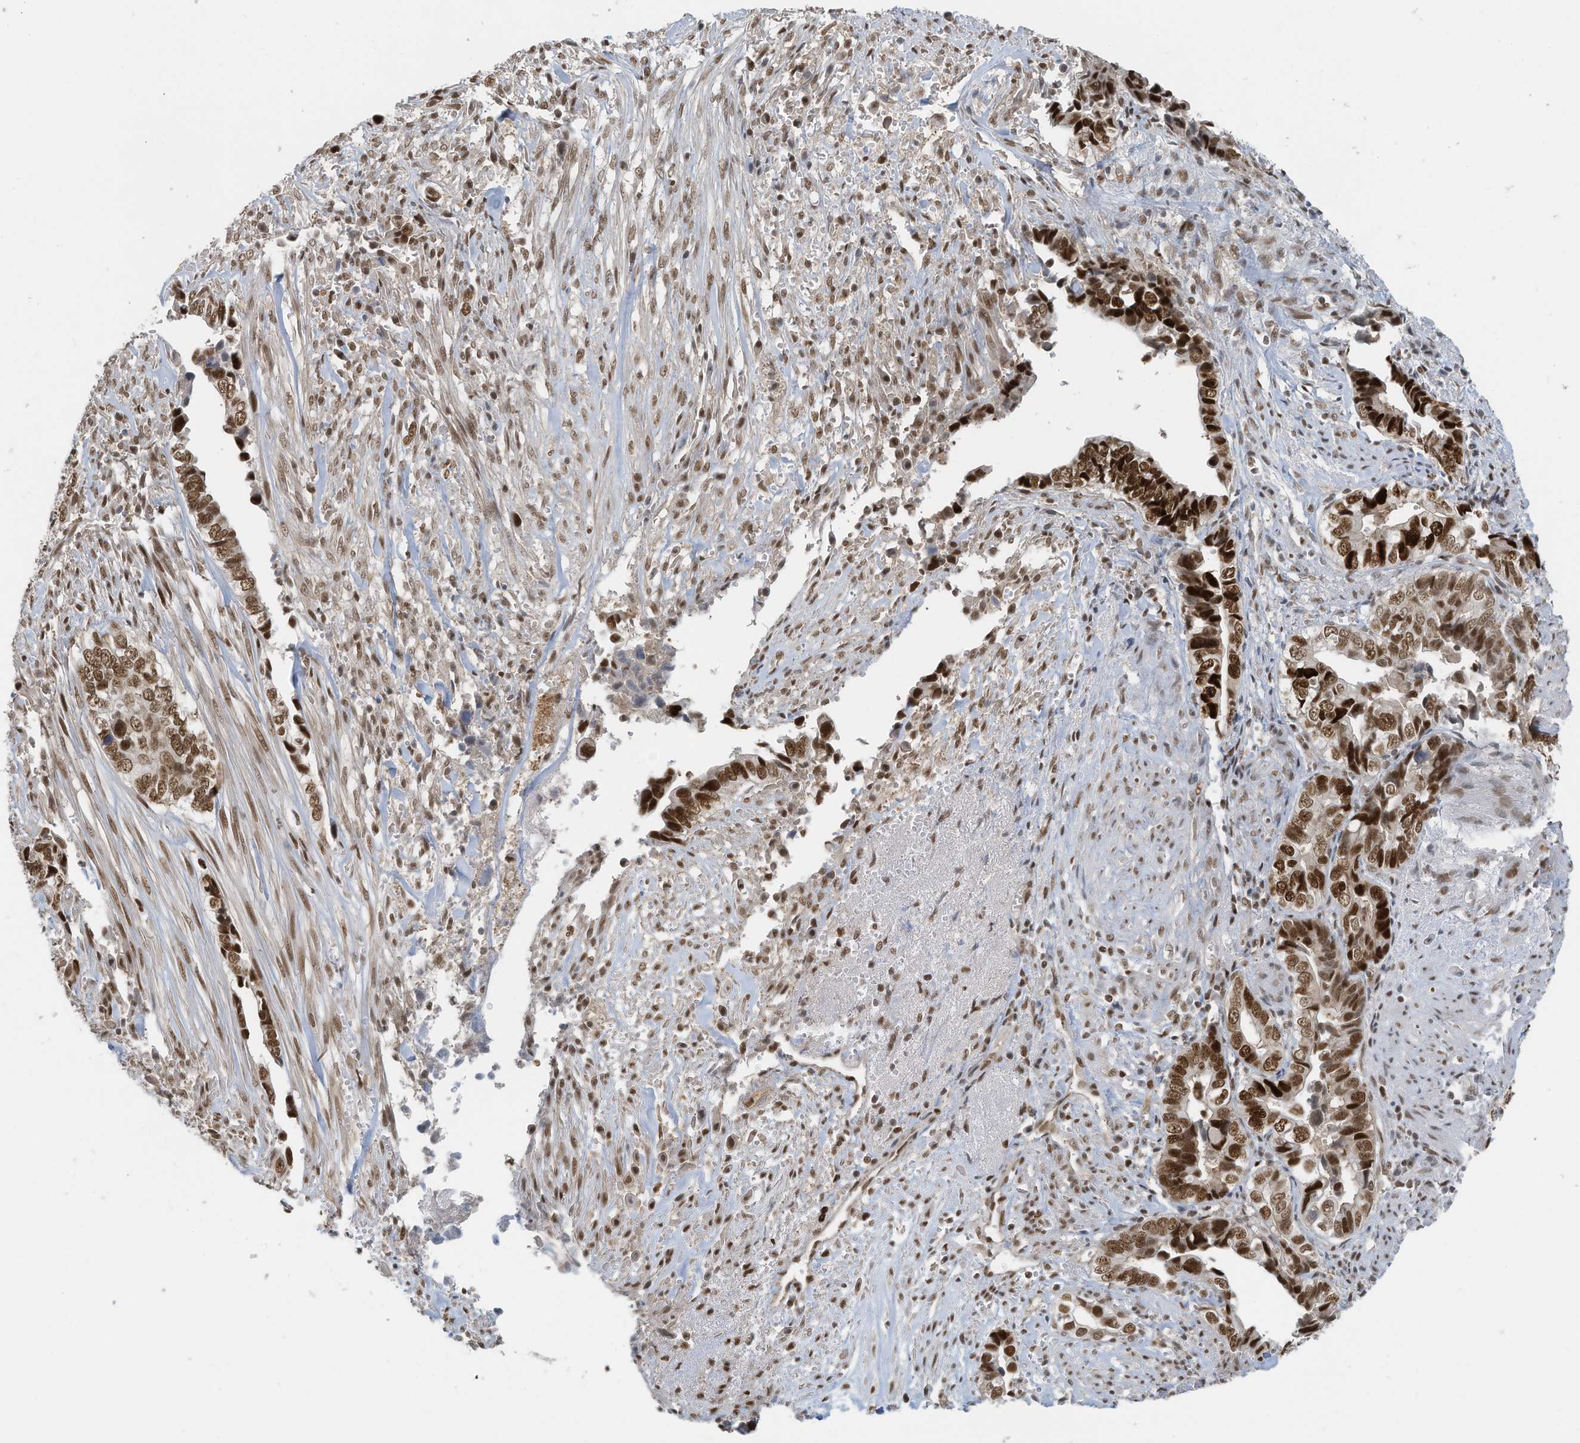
{"staining": {"intensity": "strong", "quantity": ">75%", "location": "nuclear"}, "tissue": "liver cancer", "cell_type": "Tumor cells", "image_type": "cancer", "snomed": [{"axis": "morphology", "description": "Cholangiocarcinoma"}, {"axis": "topography", "description": "Liver"}], "caption": "Immunohistochemical staining of cholangiocarcinoma (liver) displays high levels of strong nuclear protein positivity in about >75% of tumor cells. The staining was performed using DAB, with brown indicating positive protein expression. Nuclei are stained blue with hematoxylin.", "gene": "DBR1", "patient": {"sex": "female", "age": 79}}